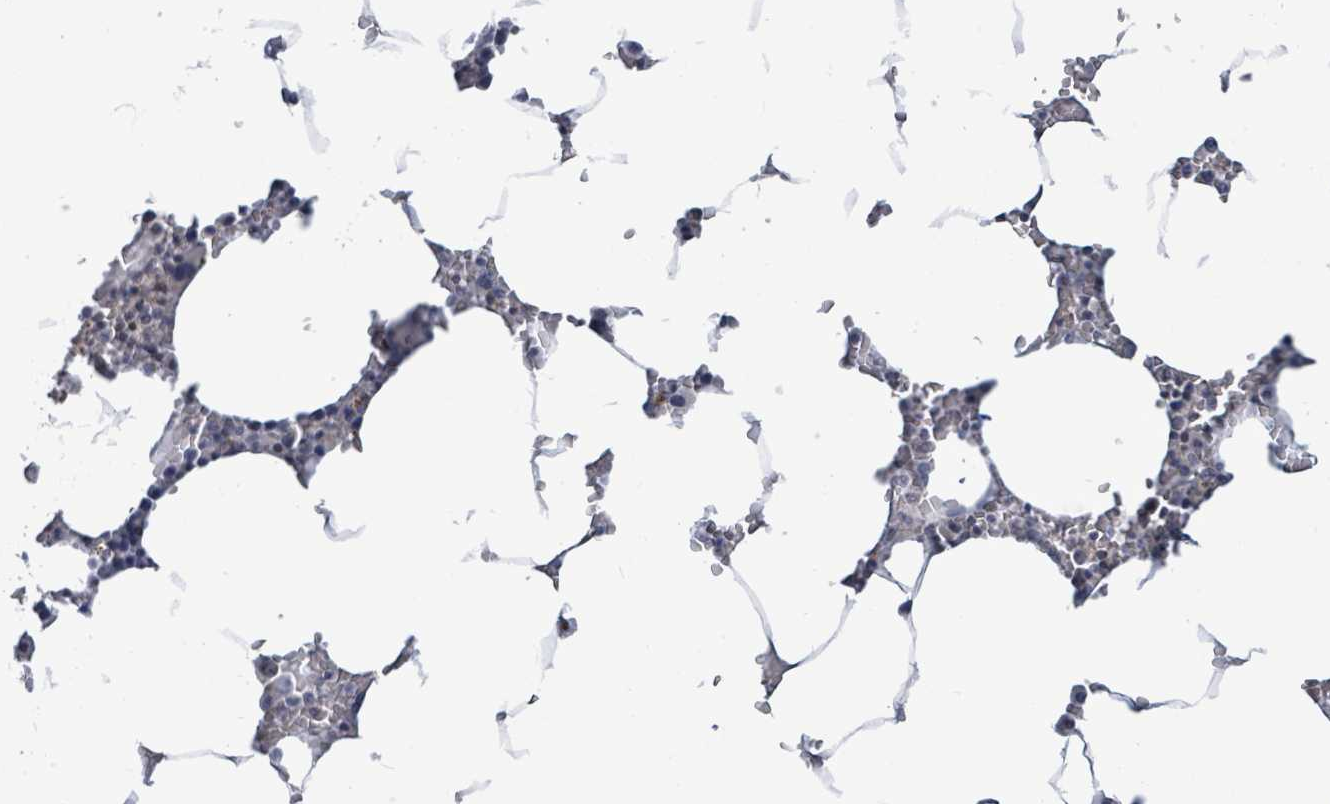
{"staining": {"intensity": "moderate", "quantity": "<25%", "location": "cytoplasmic/membranous"}, "tissue": "bone marrow", "cell_type": "Hematopoietic cells", "image_type": "normal", "snomed": [{"axis": "morphology", "description": "Normal tissue, NOS"}, {"axis": "topography", "description": "Bone marrow"}], "caption": "IHC (DAB) staining of benign human bone marrow displays moderate cytoplasmic/membranous protein staining in approximately <25% of hematopoietic cells.", "gene": "COQ10B", "patient": {"sex": "male", "age": 70}}